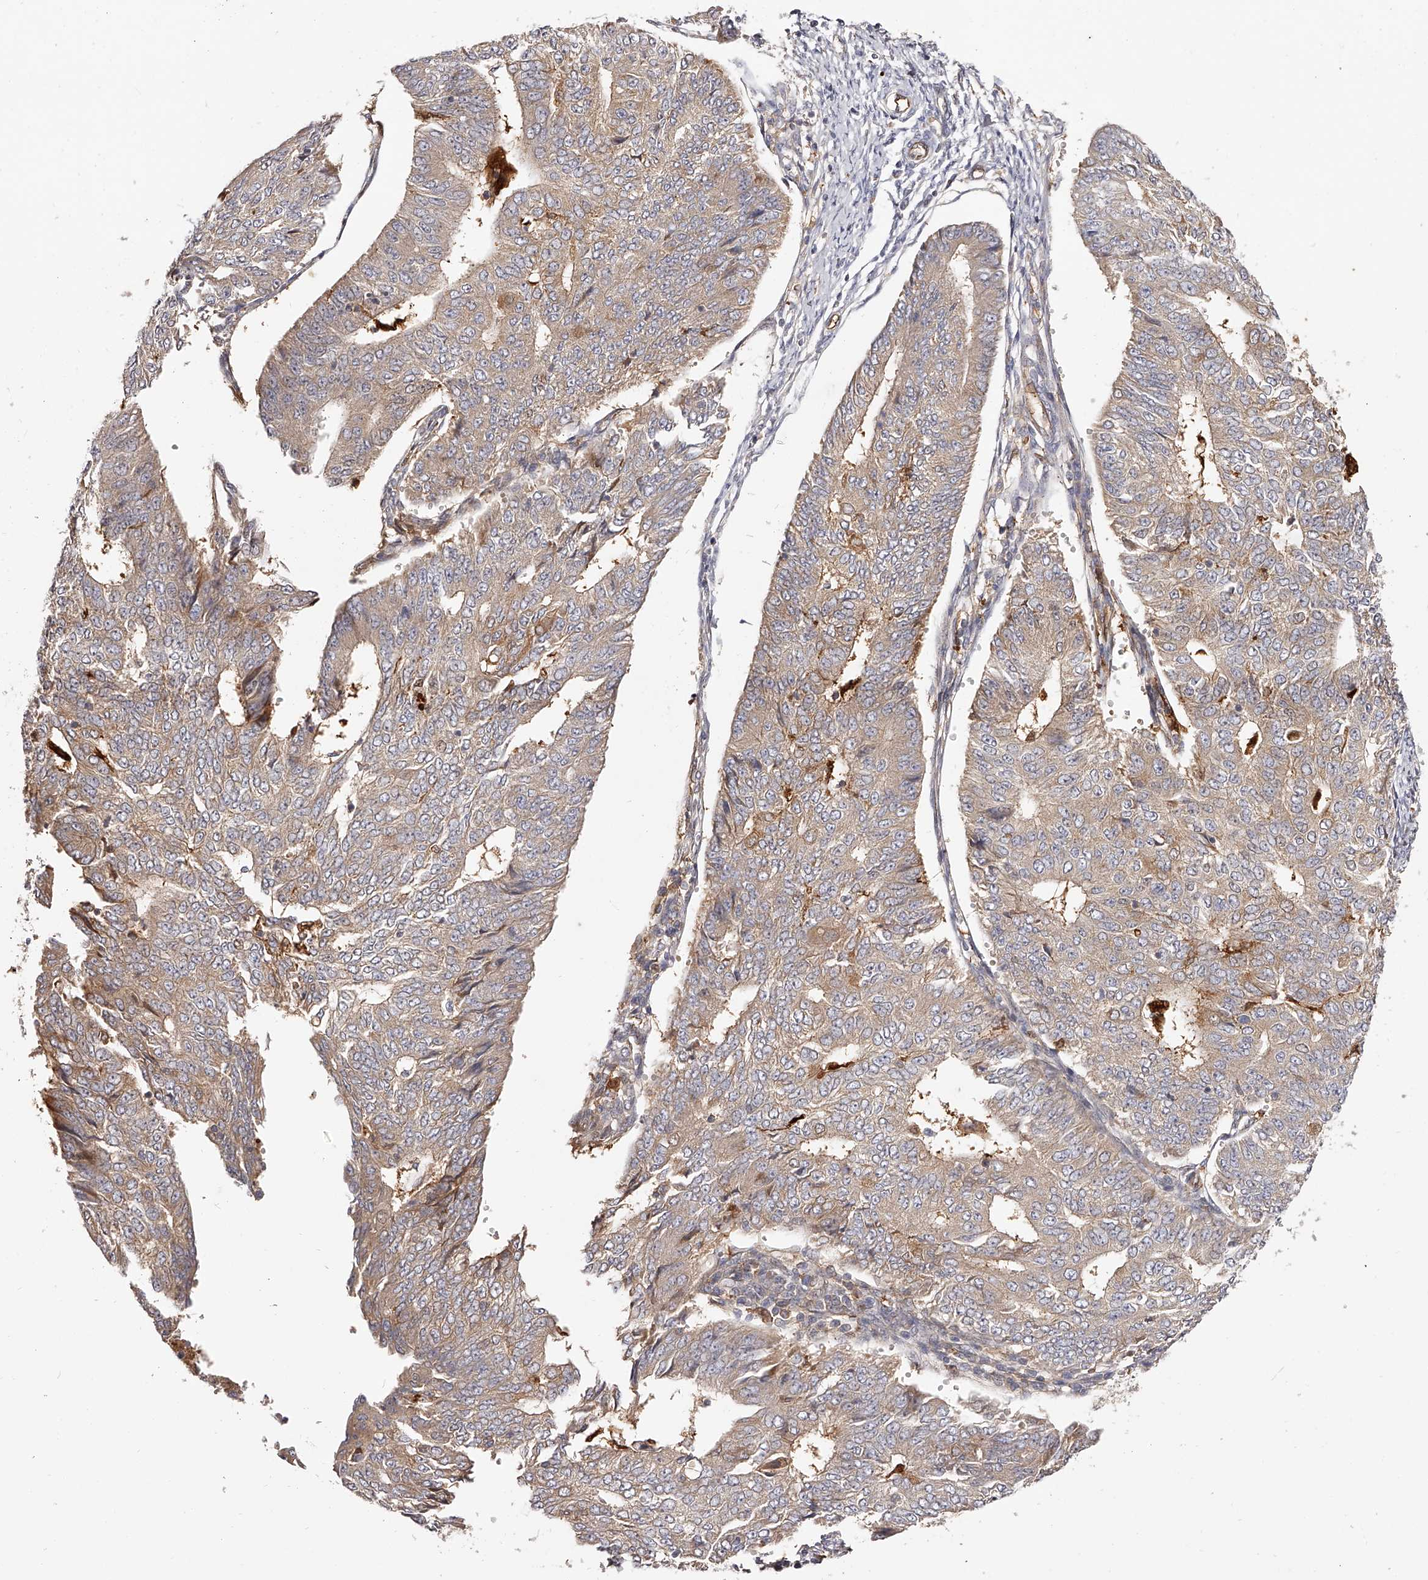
{"staining": {"intensity": "weak", "quantity": ">75%", "location": "cytoplasmic/membranous"}, "tissue": "endometrial cancer", "cell_type": "Tumor cells", "image_type": "cancer", "snomed": [{"axis": "morphology", "description": "Adenocarcinoma, NOS"}, {"axis": "topography", "description": "Endometrium"}], "caption": "Endometrial cancer stained with DAB (3,3'-diaminobenzidine) immunohistochemistry demonstrates low levels of weak cytoplasmic/membranous staining in about >75% of tumor cells.", "gene": "LAP3", "patient": {"sex": "female", "age": 32}}